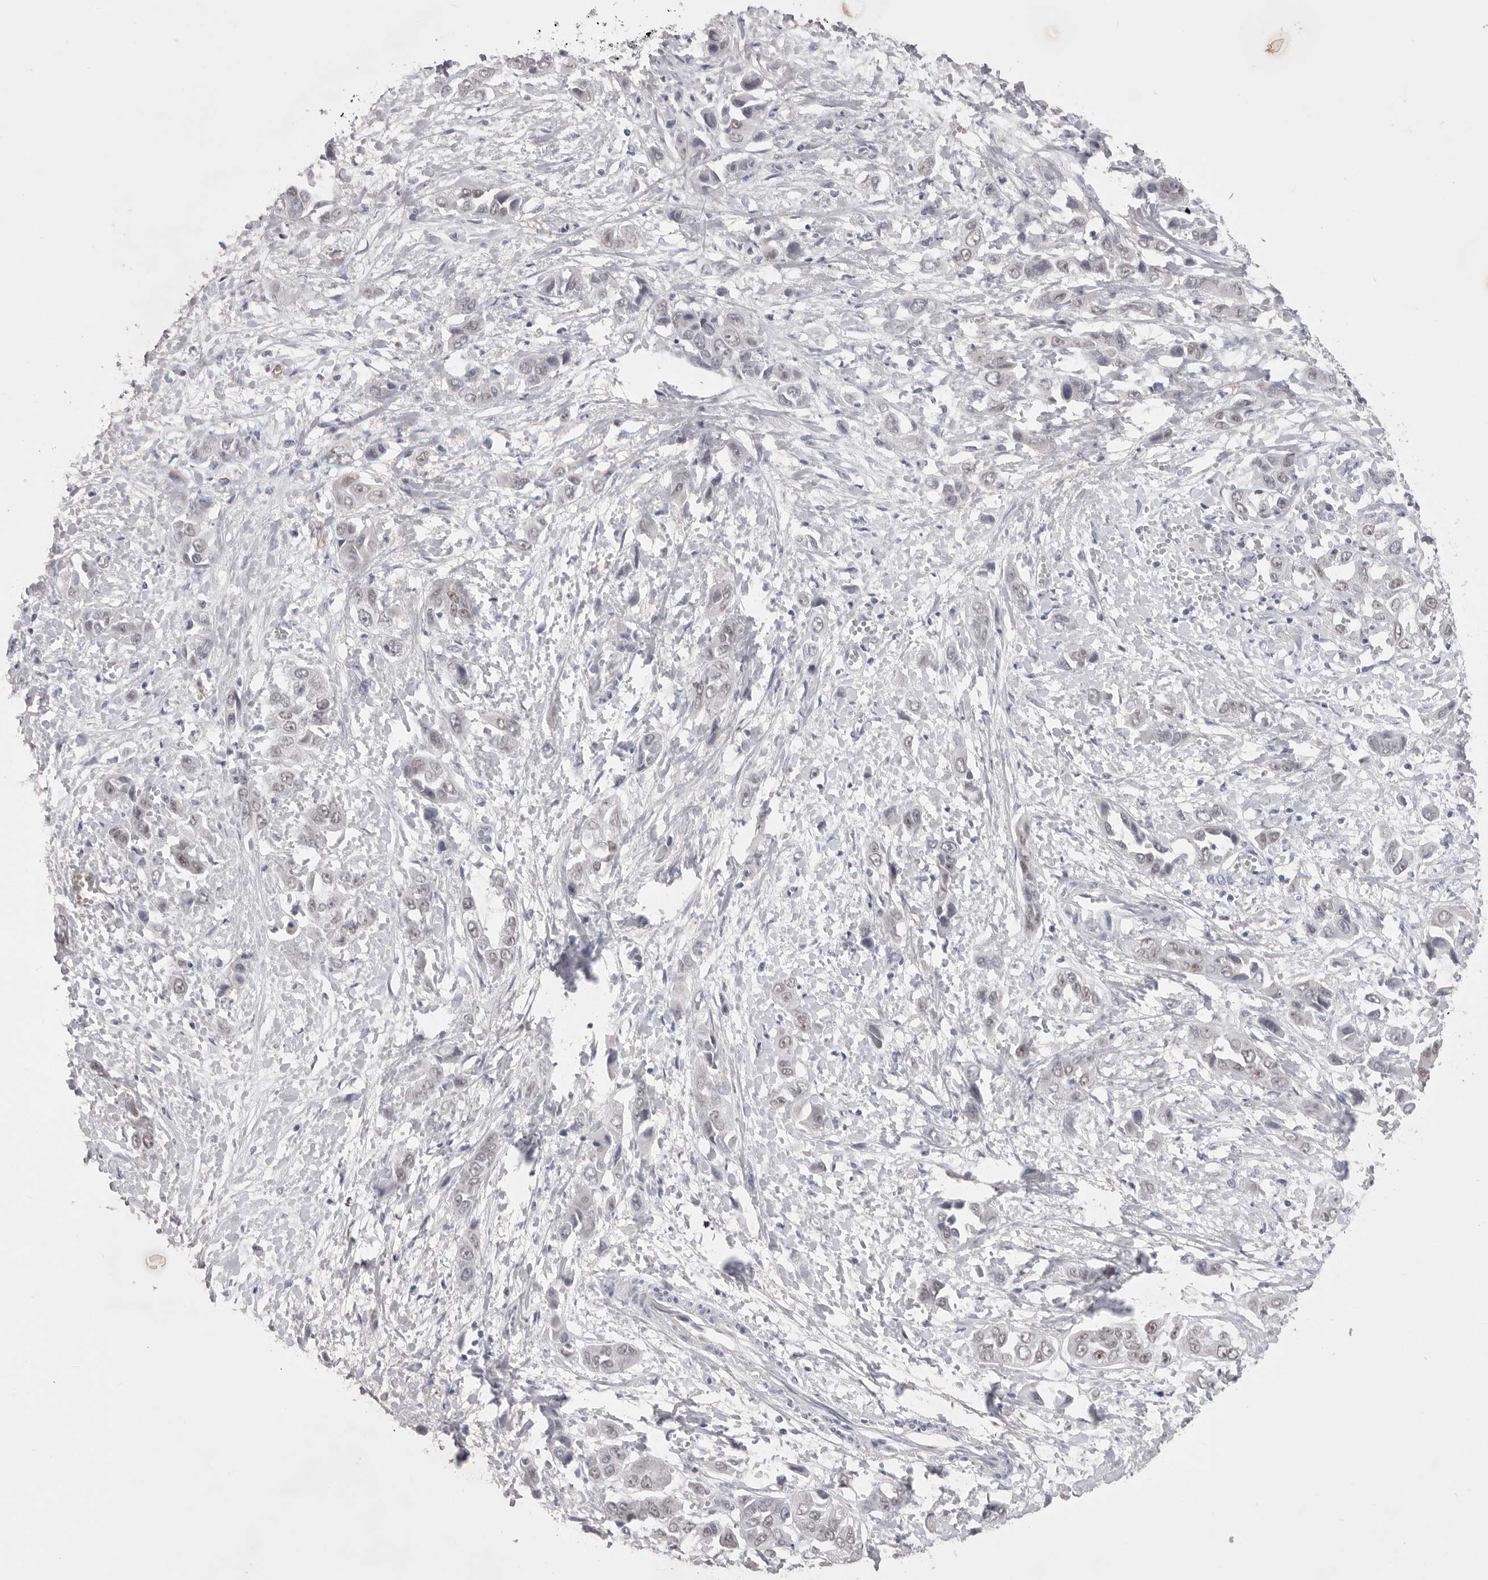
{"staining": {"intensity": "weak", "quantity": "<25%", "location": "nuclear"}, "tissue": "liver cancer", "cell_type": "Tumor cells", "image_type": "cancer", "snomed": [{"axis": "morphology", "description": "Cholangiocarcinoma"}, {"axis": "topography", "description": "Liver"}], "caption": "Immunohistochemistry histopathology image of human liver cholangiocarcinoma stained for a protein (brown), which shows no expression in tumor cells.", "gene": "ZBTB7B", "patient": {"sex": "female", "age": 52}}